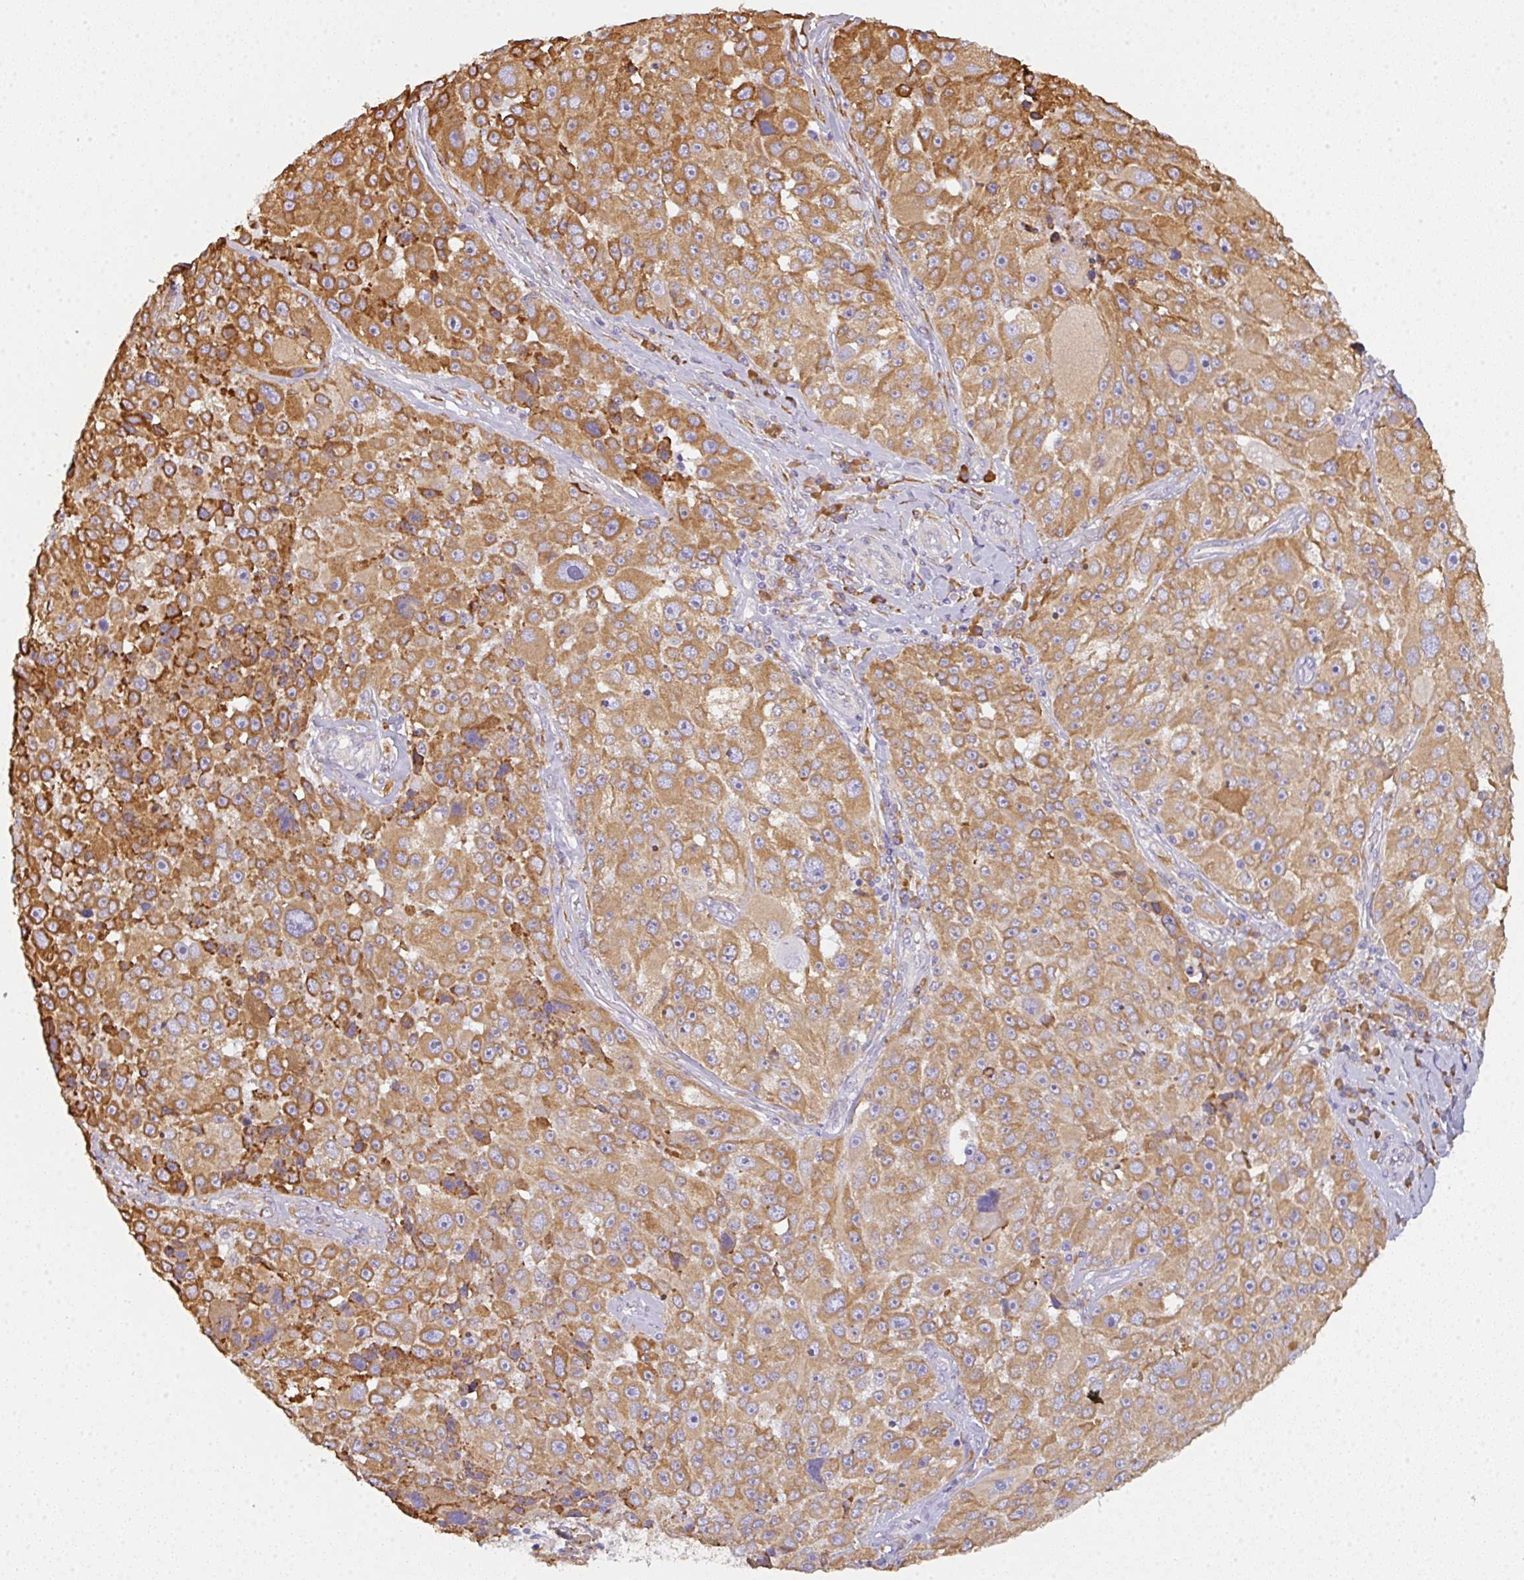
{"staining": {"intensity": "moderate", "quantity": ">75%", "location": "cytoplasmic/membranous"}, "tissue": "melanoma", "cell_type": "Tumor cells", "image_type": "cancer", "snomed": [{"axis": "morphology", "description": "Malignant melanoma, Metastatic site"}, {"axis": "topography", "description": "Lymph node"}], "caption": "This is a photomicrograph of immunohistochemistry staining of malignant melanoma (metastatic site), which shows moderate expression in the cytoplasmic/membranous of tumor cells.", "gene": "DOK4", "patient": {"sex": "male", "age": 62}}